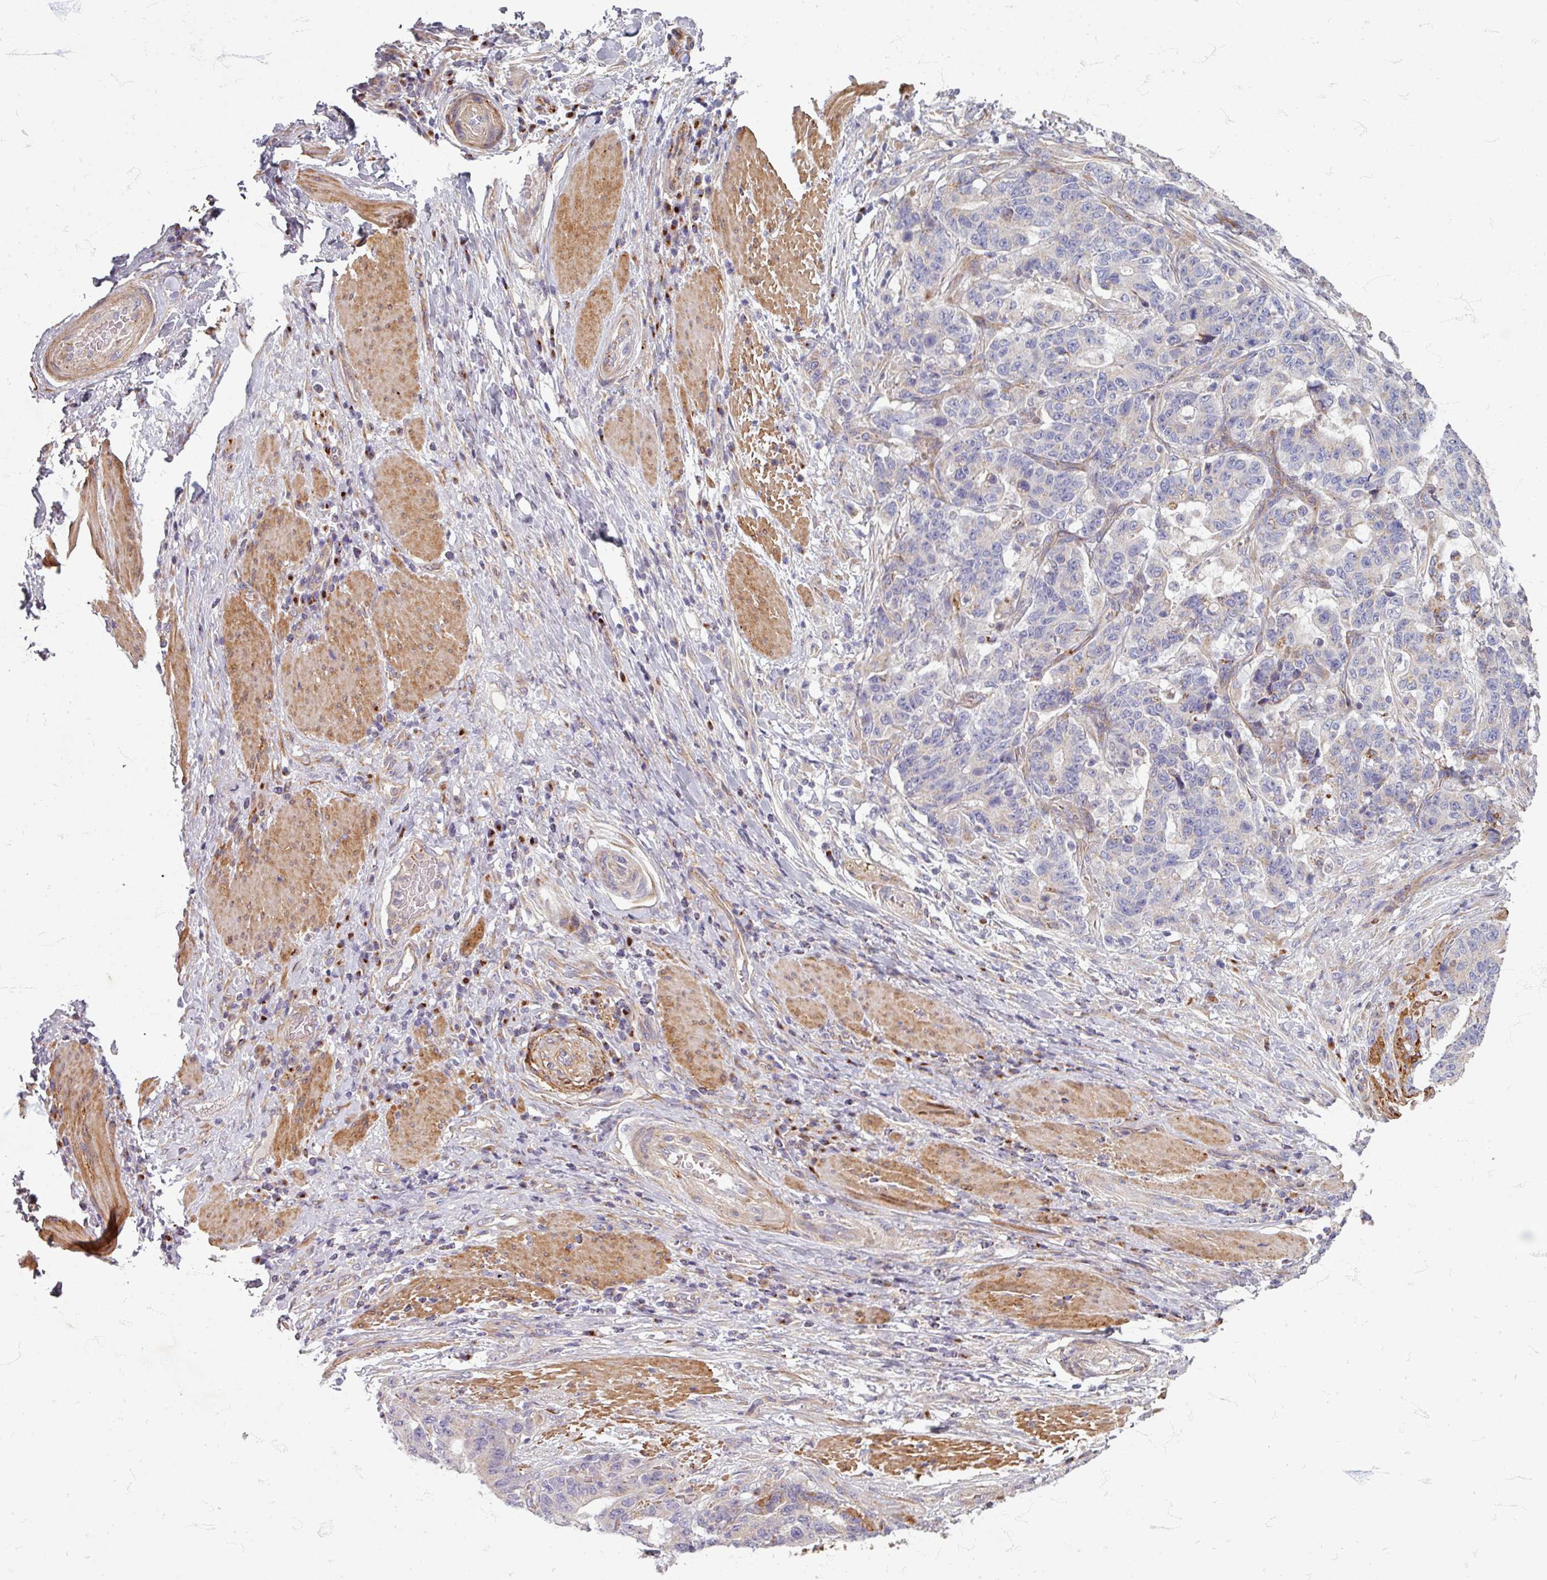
{"staining": {"intensity": "negative", "quantity": "none", "location": "none"}, "tissue": "stomach cancer", "cell_type": "Tumor cells", "image_type": "cancer", "snomed": [{"axis": "morphology", "description": "Normal tissue, NOS"}, {"axis": "morphology", "description": "Adenocarcinoma, NOS"}, {"axis": "topography", "description": "Stomach"}], "caption": "The immunohistochemistry (IHC) micrograph has no significant staining in tumor cells of adenocarcinoma (stomach) tissue. (Immunohistochemistry (ihc), brightfield microscopy, high magnification).", "gene": "GABARAPL1", "patient": {"sex": "female", "age": 64}}